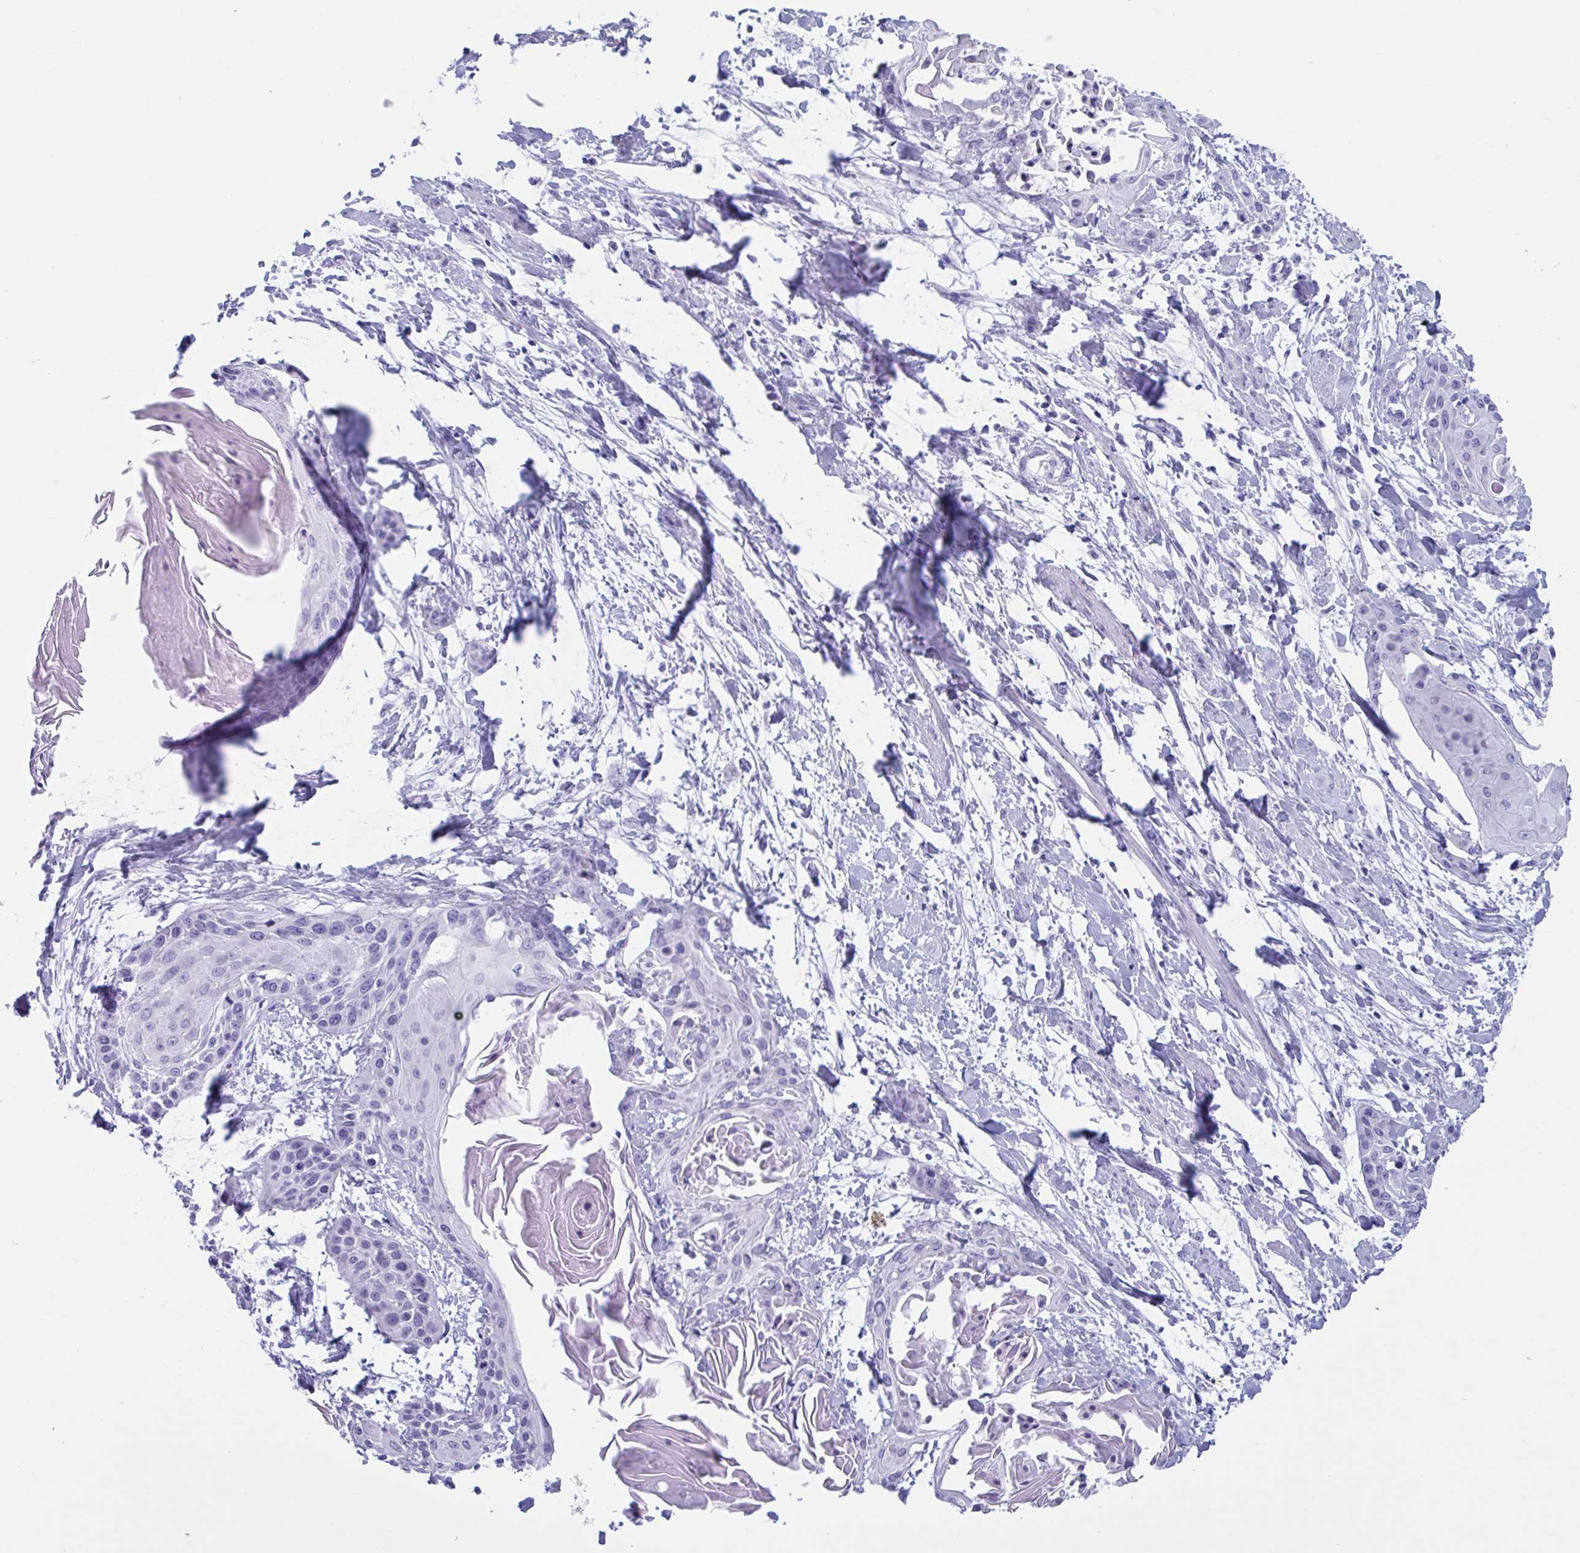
{"staining": {"intensity": "negative", "quantity": "none", "location": "none"}, "tissue": "cervical cancer", "cell_type": "Tumor cells", "image_type": "cancer", "snomed": [{"axis": "morphology", "description": "Squamous cell carcinoma, NOS"}, {"axis": "topography", "description": "Cervix"}], "caption": "This micrograph is of cervical cancer (squamous cell carcinoma) stained with immunohistochemistry to label a protein in brown with the nuclei are counter-stained blue. There is no staining in tumor cells.", "gene": "USP35", "patient": {"sex": "female", "age": 57}}